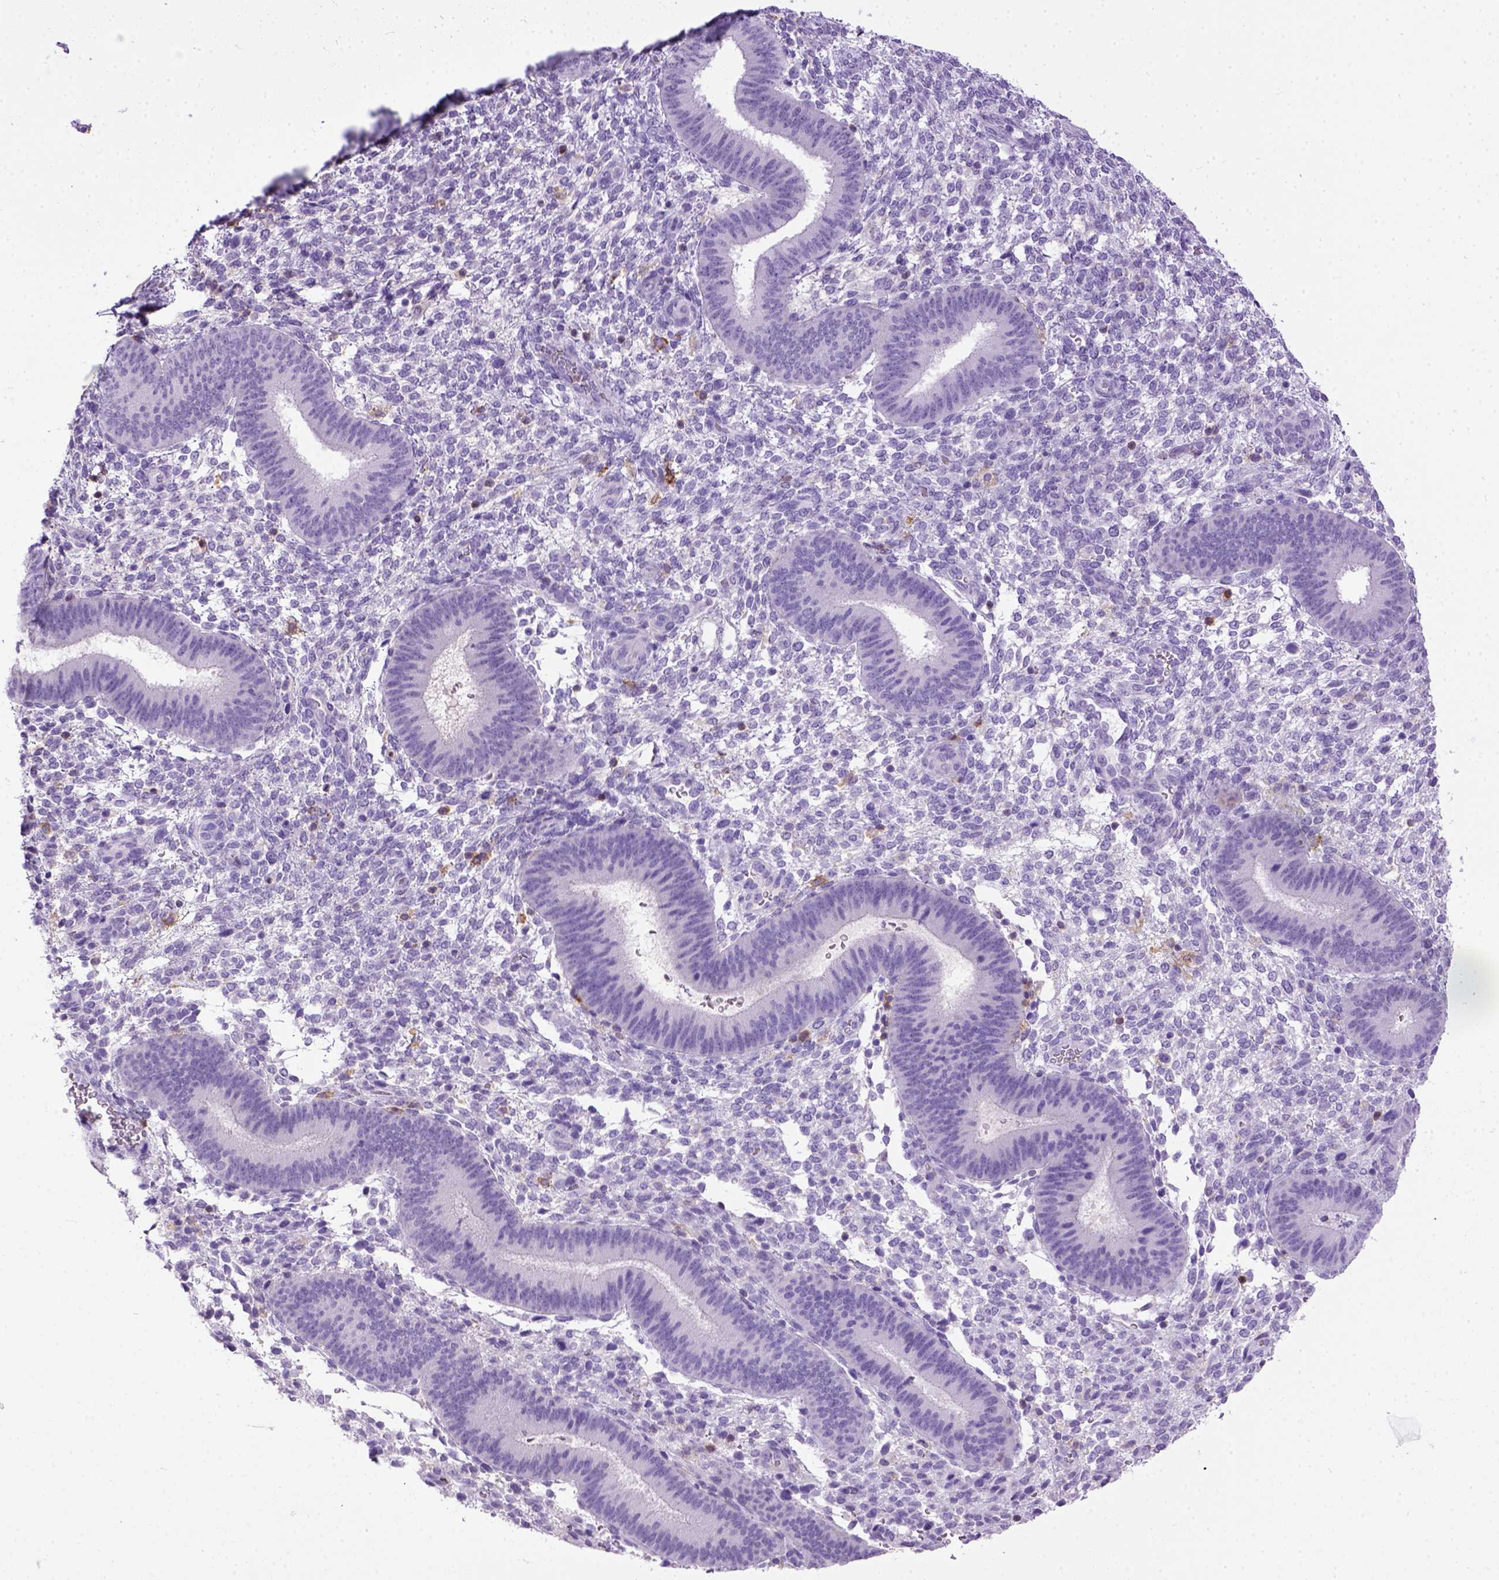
{"staining": {"intensity": "negative", "quantity": "none", "location": "none"}, "tissue": "endometrium", "cell_type": "Cells in endometrial stroma", "image_type": "normal", "snomed": [{"axis": "morphology", "description": "Normal tissue, NOS"}, {"axis": "topography", "description": "Endometrium"}], "caption": "High power microscopy image of an immunohistochemistry (IHC) histopathology image of benign endometrium, revealing no significant positivity in cells in endometrial stroma.", "gene": "ITGAX", "patient": {"sex": "female", "age": 39}}